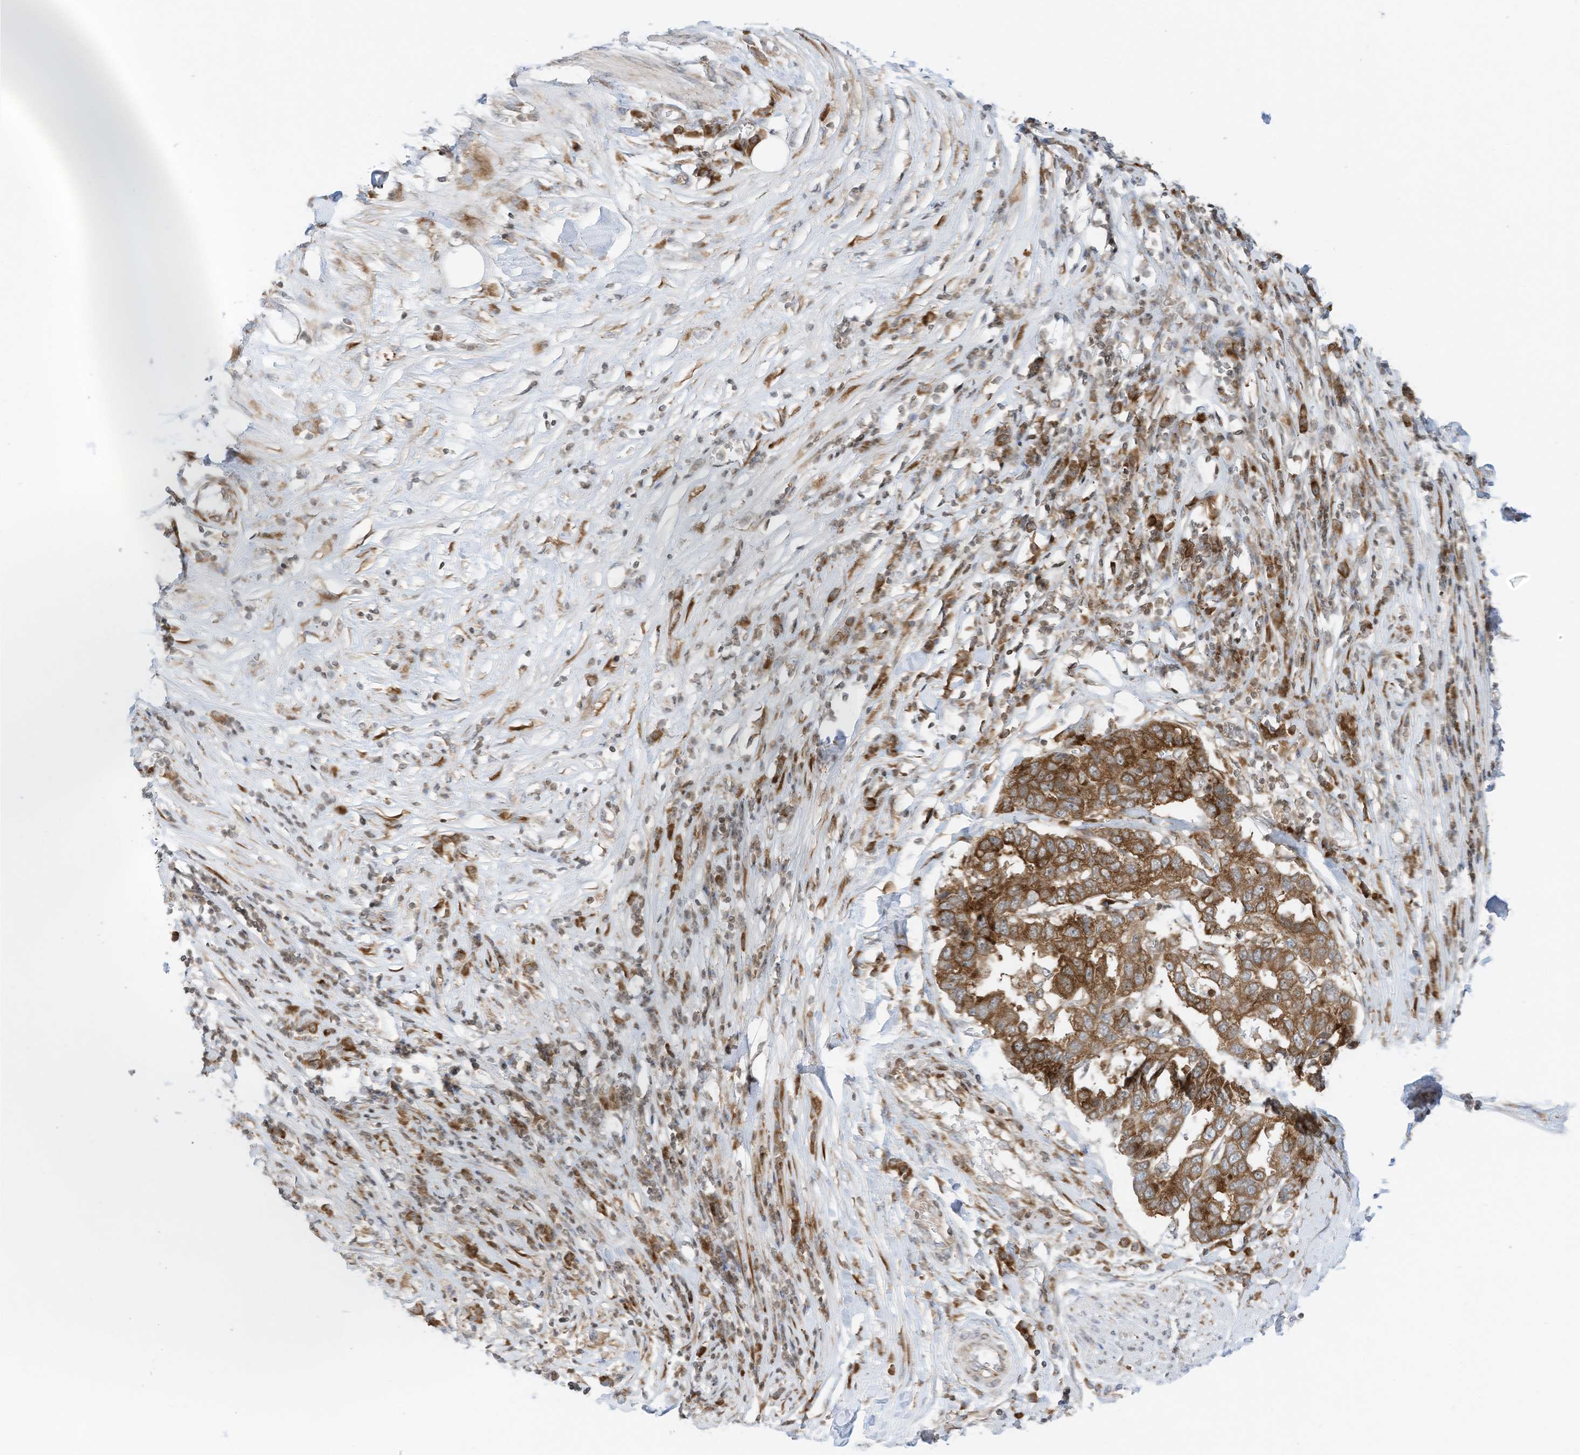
{"staining": {"intensity": "moderate", "quantity": ">75%", "location": "cytoplasmic/membranous"}, "tissue": "pancreatic cancer", "cell_type": "Tumor cells", "image_type": "cancer", "snomed": [{"axis": "morphology", "description": "Adenocarcinoma, NOS"}, {"axis": "topography", "description": "Pancreas"}], "caption": "Adenocarcinoma (pancreatic) was stained to show a protein in brown. There is medium levels of moderate cytoplasmic/membranous positivity in approximately >75% of tumor cells.", "gene": "EDF1", "patient": {"sex": "female", "age": 61}}